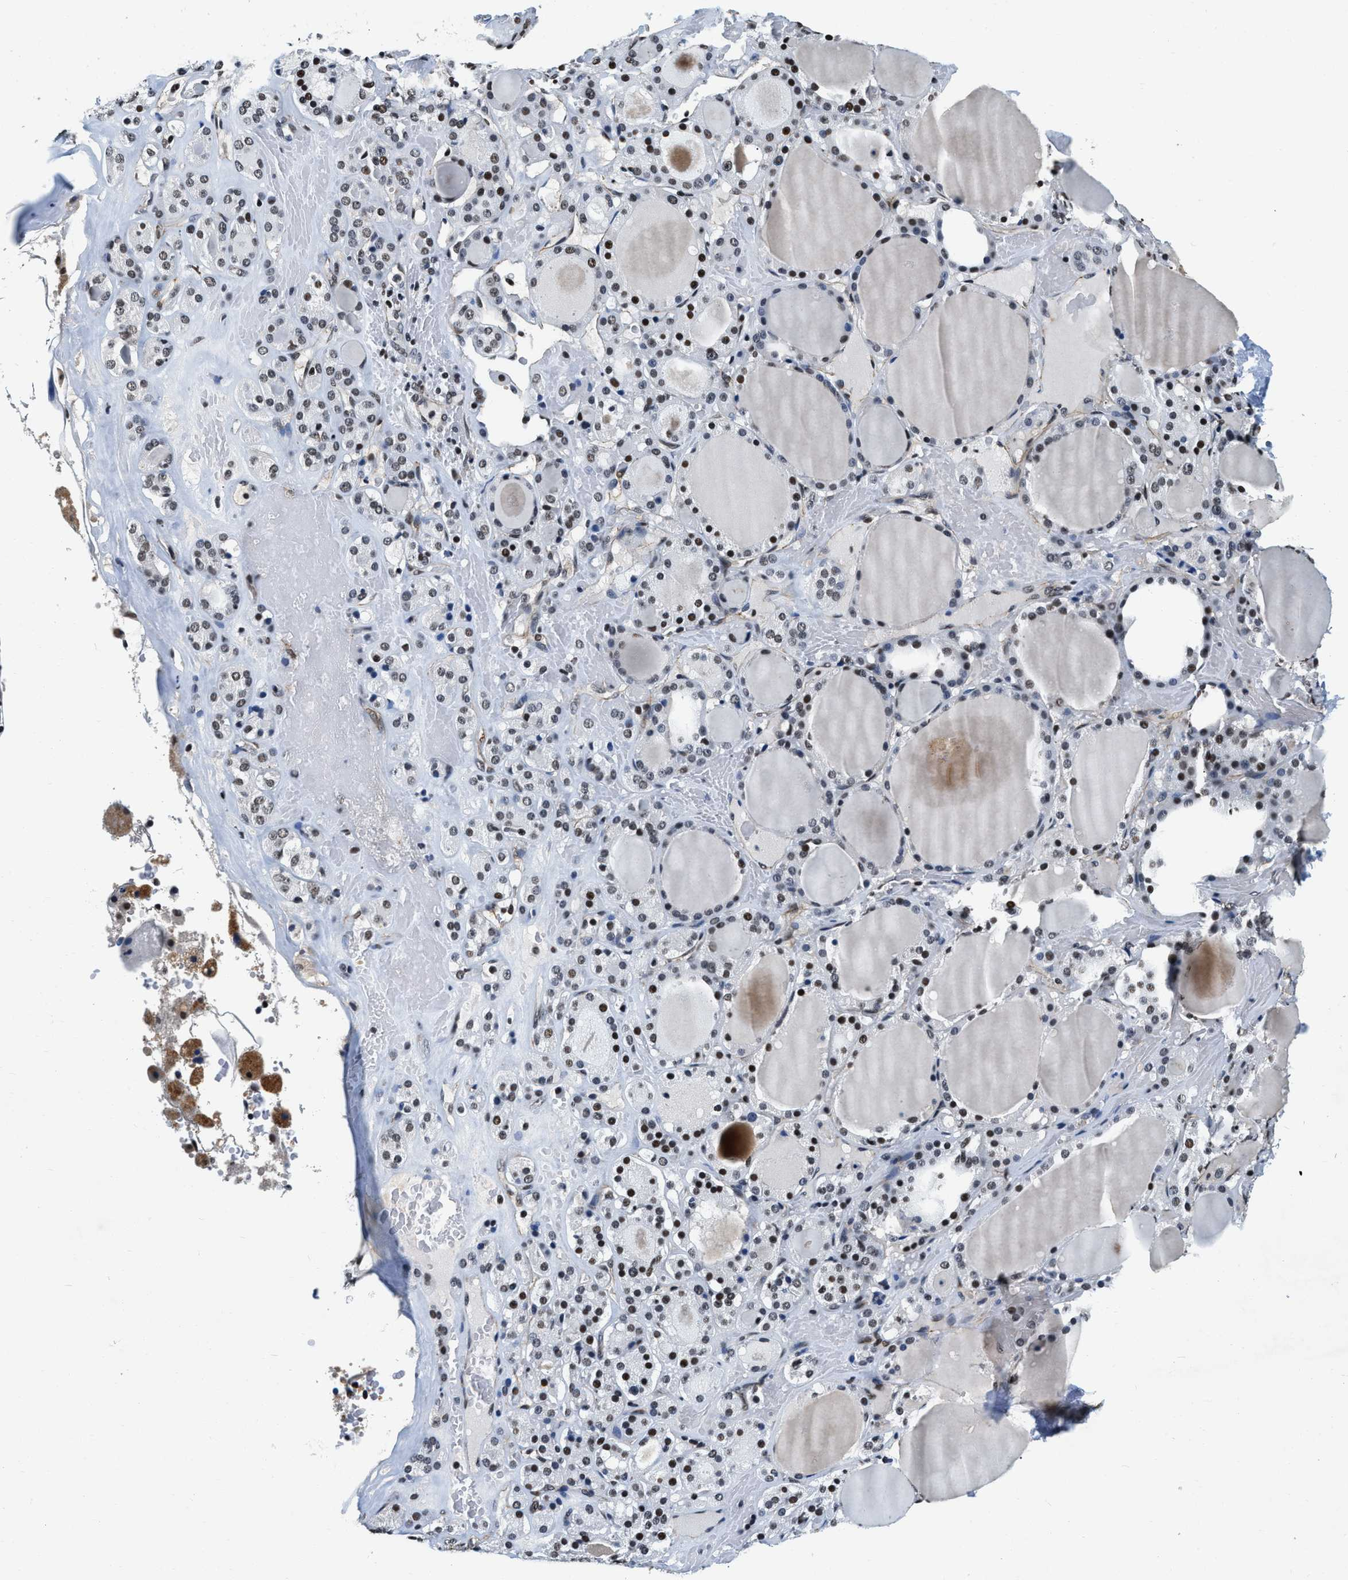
{"staining": {"intensity": "weak", "quantity": "25%-75%", "location": "nuclear"}, "tissue": "thyroid gland", "cell_type": "Glandular cells", "image_type": "normal", "snomed": [{"axis": "morphology", "description": "Normal tissue, NOS"}, {"axis": "morphology", "description": "Carcinoma, NOS"}, {"axis": "topography", "description": "Thyroid gland"}], "caption": "DAB (3,3'-diaminobenzidine) immunohistochemical staining of benign thyroid gland reveals weak nuclear protein staining in about 25%-75% of glandular cells.", "gene": "CCNE1", "patient": {"sex": "female", "age": 86}}